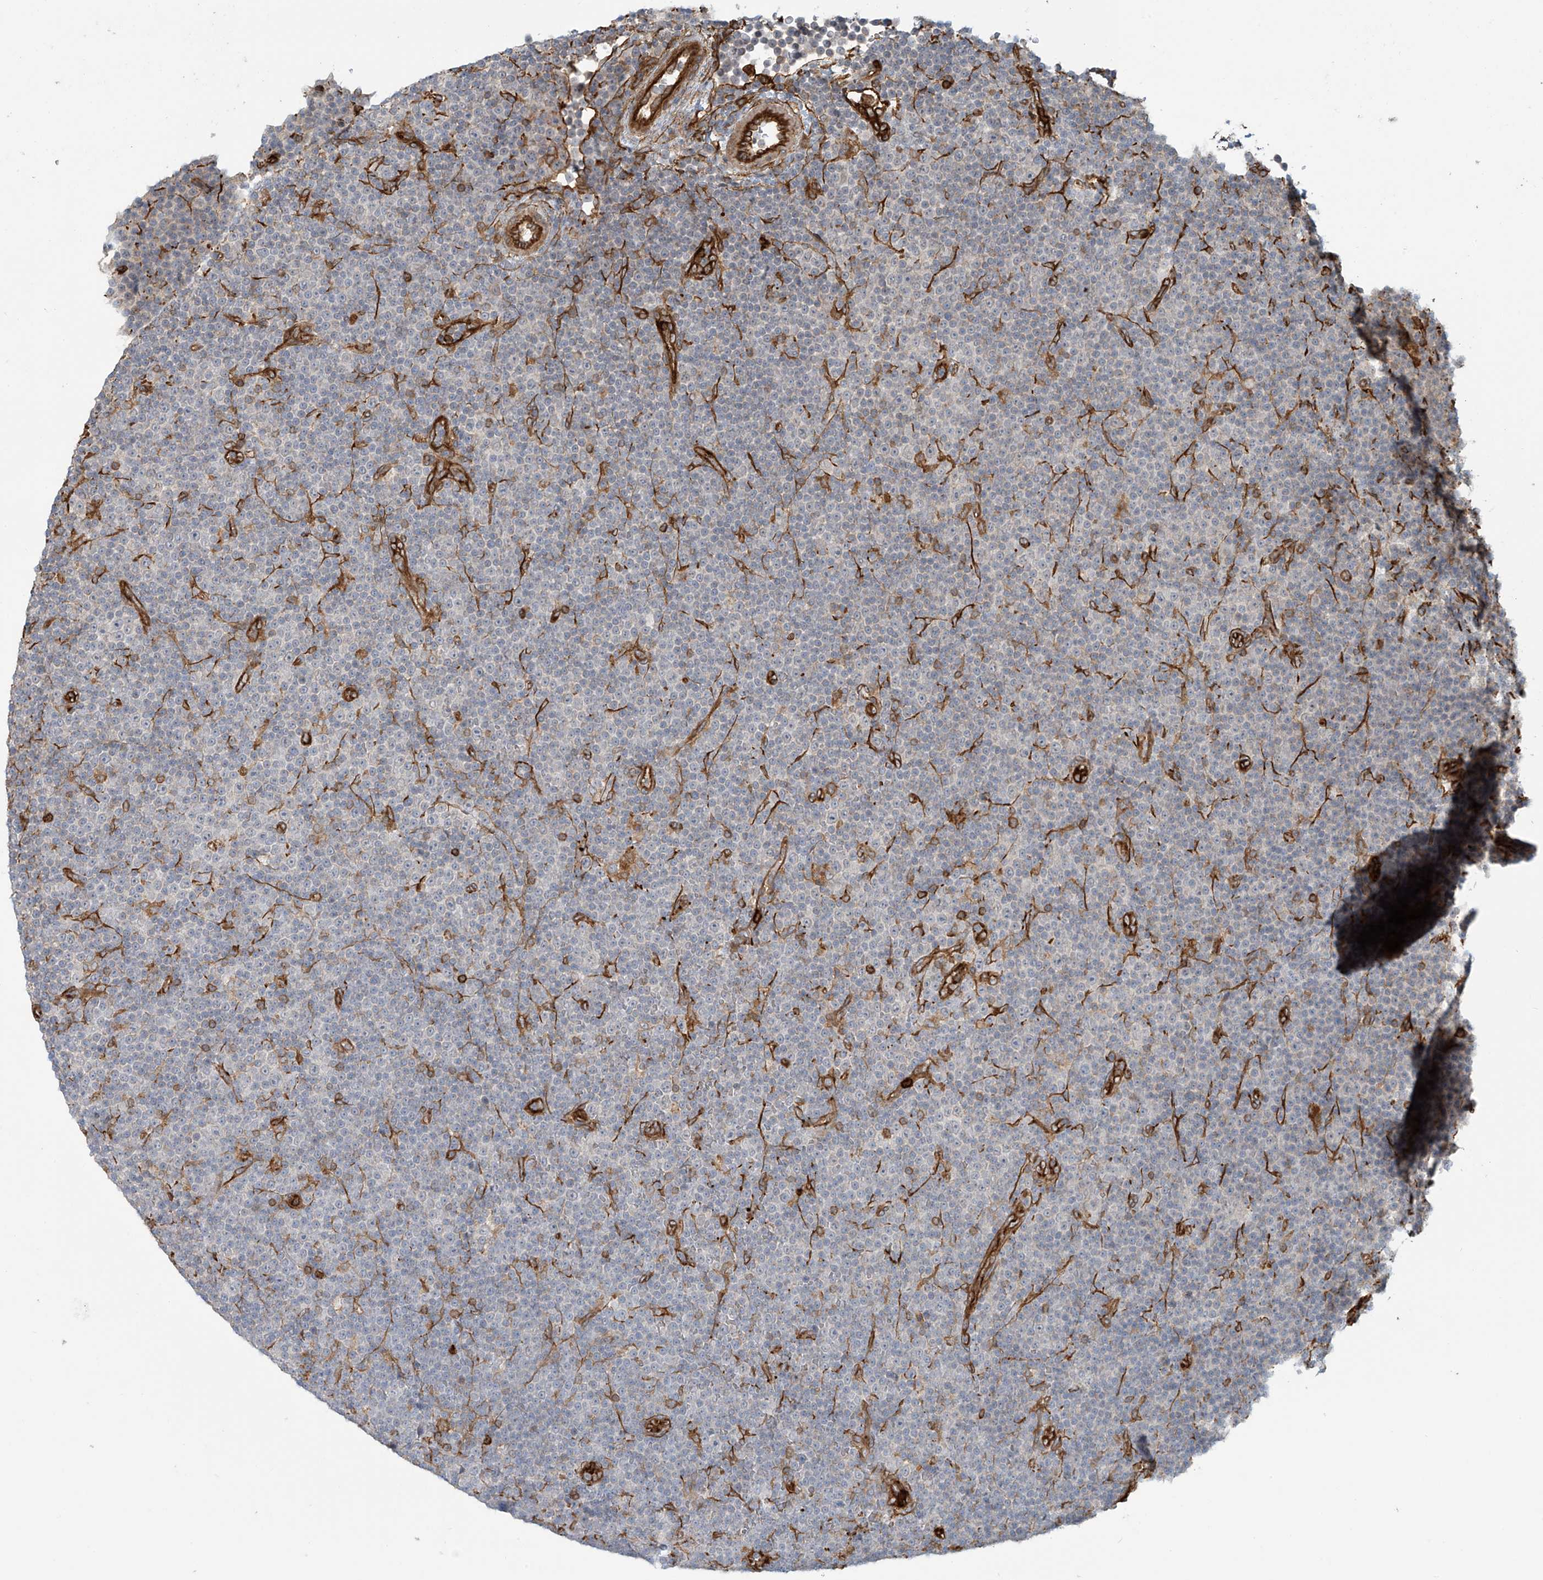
{"staining": {"intensity": "weak", "quantity": "25%-75%", "location": "cytoplasmic/membranous"}, "tissue": "lymphoma", "cell_type": "Tumor cells", "image_type": "cancer", "snomed": [{"axis": "morphology", "description": "Malignant lymphoma, non-Hodgkin's type, Low grade"}, {"axis": "topography", "description": "Lymph node"}], "caption": "The micrograph demonstrates a brown stain indicating the presence of a protein in the cytoplasmic/membranous of tumor cells in malignant lymphoma, non-Hodgkin's type (low-grade). The staining was performed using DAB (3,3'-diaminobenzidine), with brown indicating positive protein expression. Nuclei are stained blue with hematoxylin.", "gene": "SLC9A2", "patient": {"sex": "female", "age": 67}}